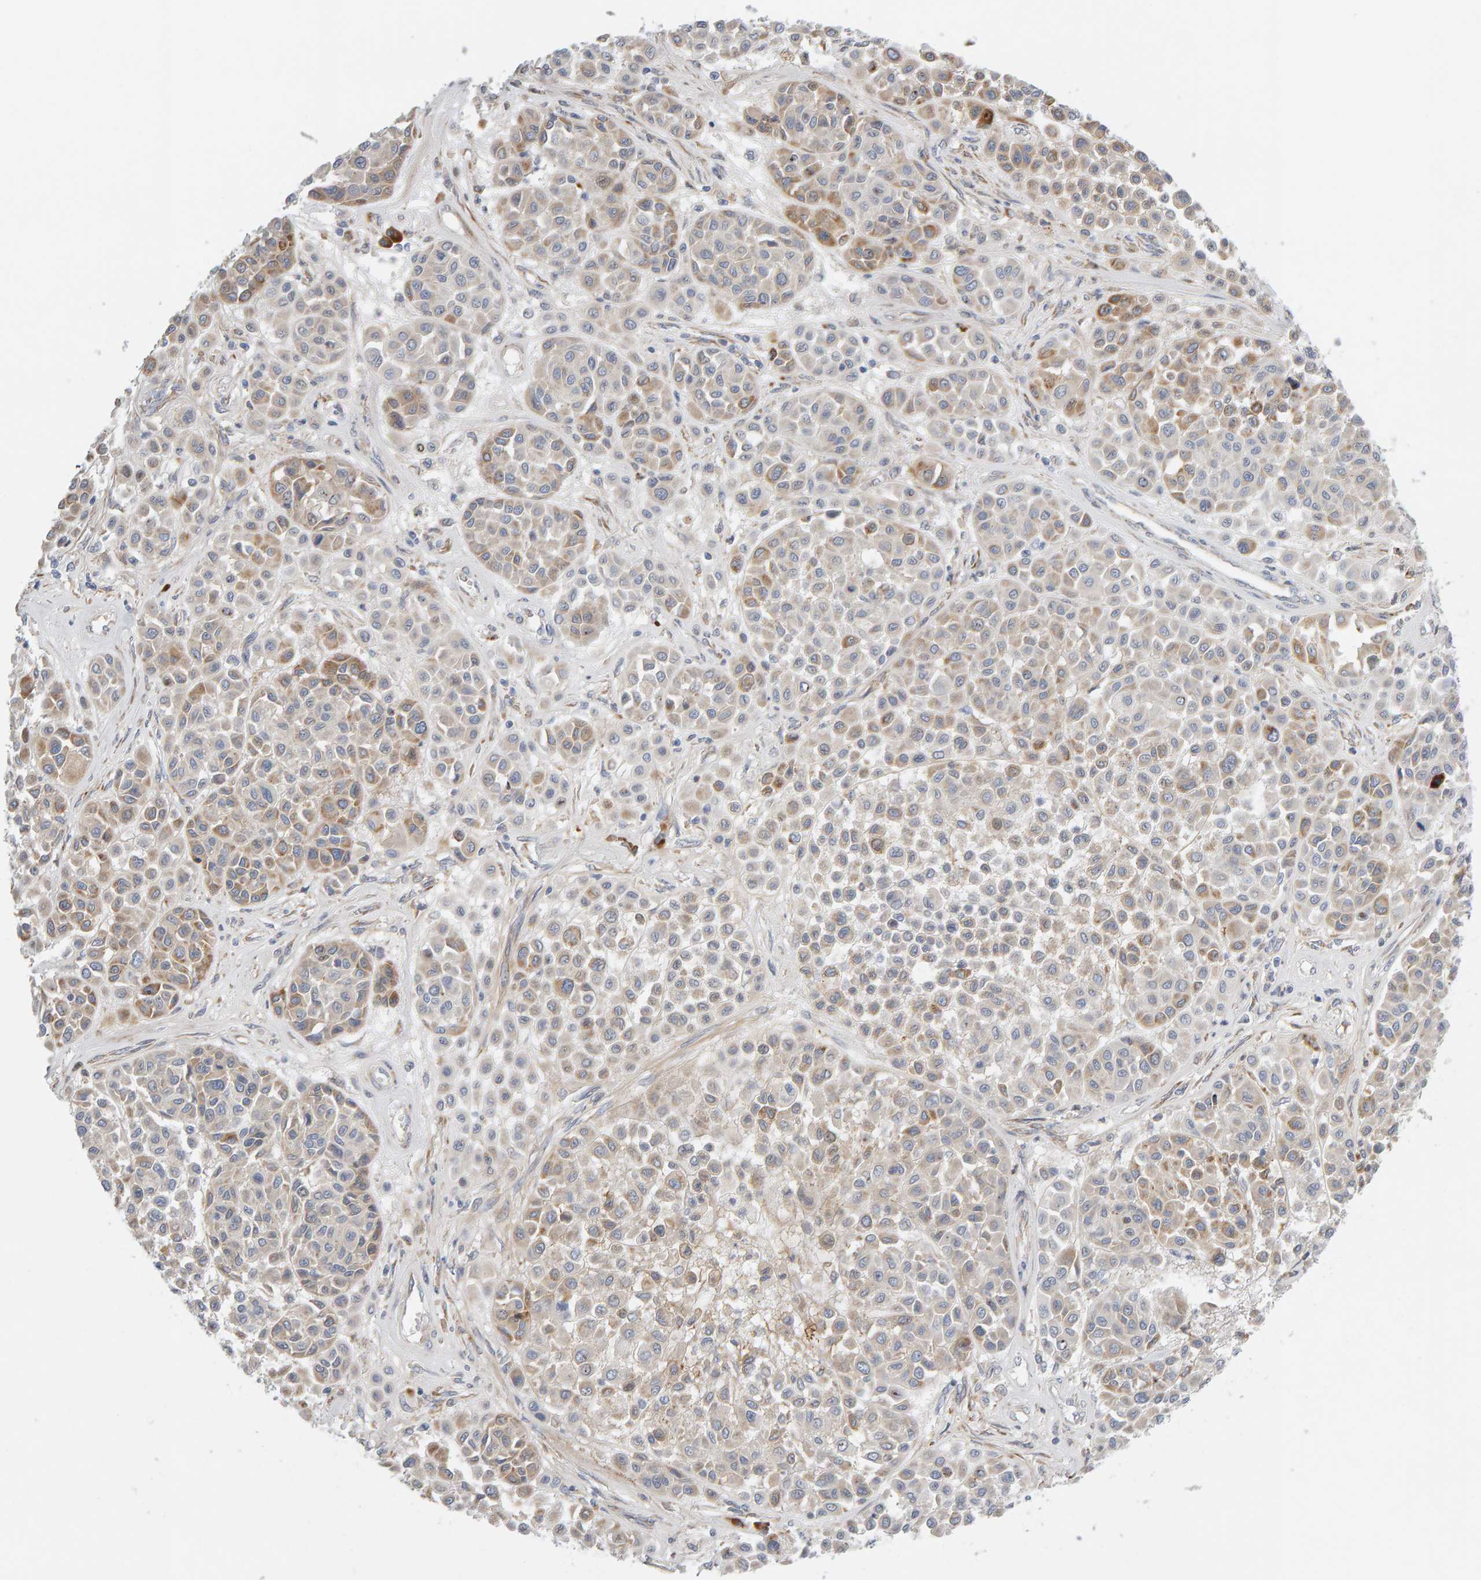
{"staining": {"intensity": "weak", "quantity": "25%-75%", "location": "cytoplasmic/membranous"}, "tissue": "melanoma", "cell_type": "Tumor cells", "image_type": "cancer", "snomed": [{"axis": "morphology", "description": "Malignant melanoma, Metastatic site"}, {"axis": "topography", "description": "Soft tissue"}], "caption": "Immunohistochemistry (DAB (3,3'-diaminobenzidine)) staining of malignant melanoma (metastatic site) displays weak cytoplasmic/membranous protein positivity in approximately 25%-75% of tumor cells.", "gene": "ENGASE", "patient": {"sex": "male", "age": 41}}